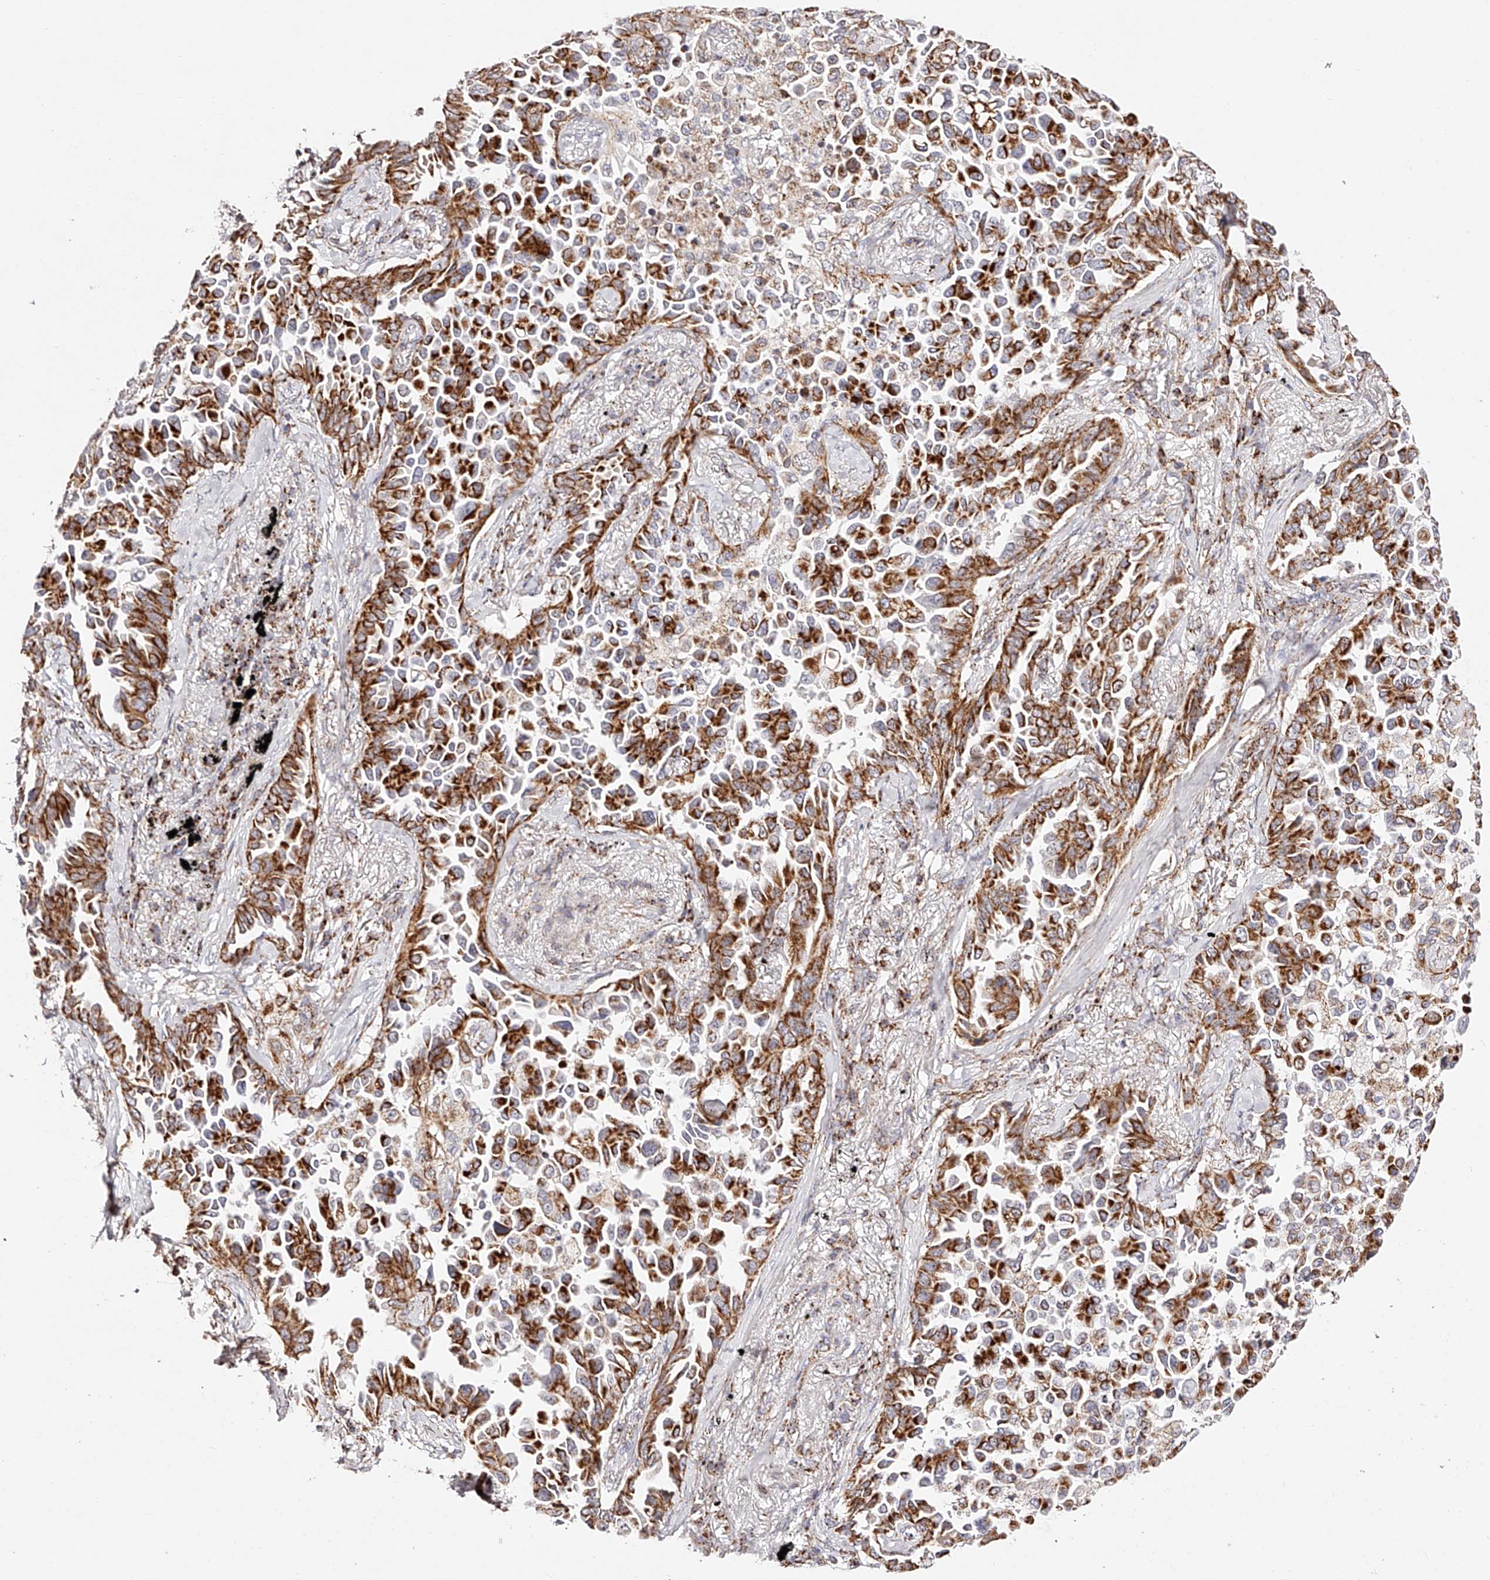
{"staining": {"intensity": "strong", "quantity": ">75%", "location": "cytoplasmic/membranous"}, "tissue": "lung cancer", "cell_type": "Tumor cells", "image_type": "cancer", "snomed": [{"axis": "morphology", "description": "Adenocarcinoma, NOS"}, {"axis": "topography", "description": "Lung"}], "caption": "The histopathology image reveals staining of lung adenocarcinoma, revealing strong cytoplasmic/membranous protein expression (brown color) within tumor cells.", "gene": "NDUFV3", "patient": {"sex": "female", "age": 67}}